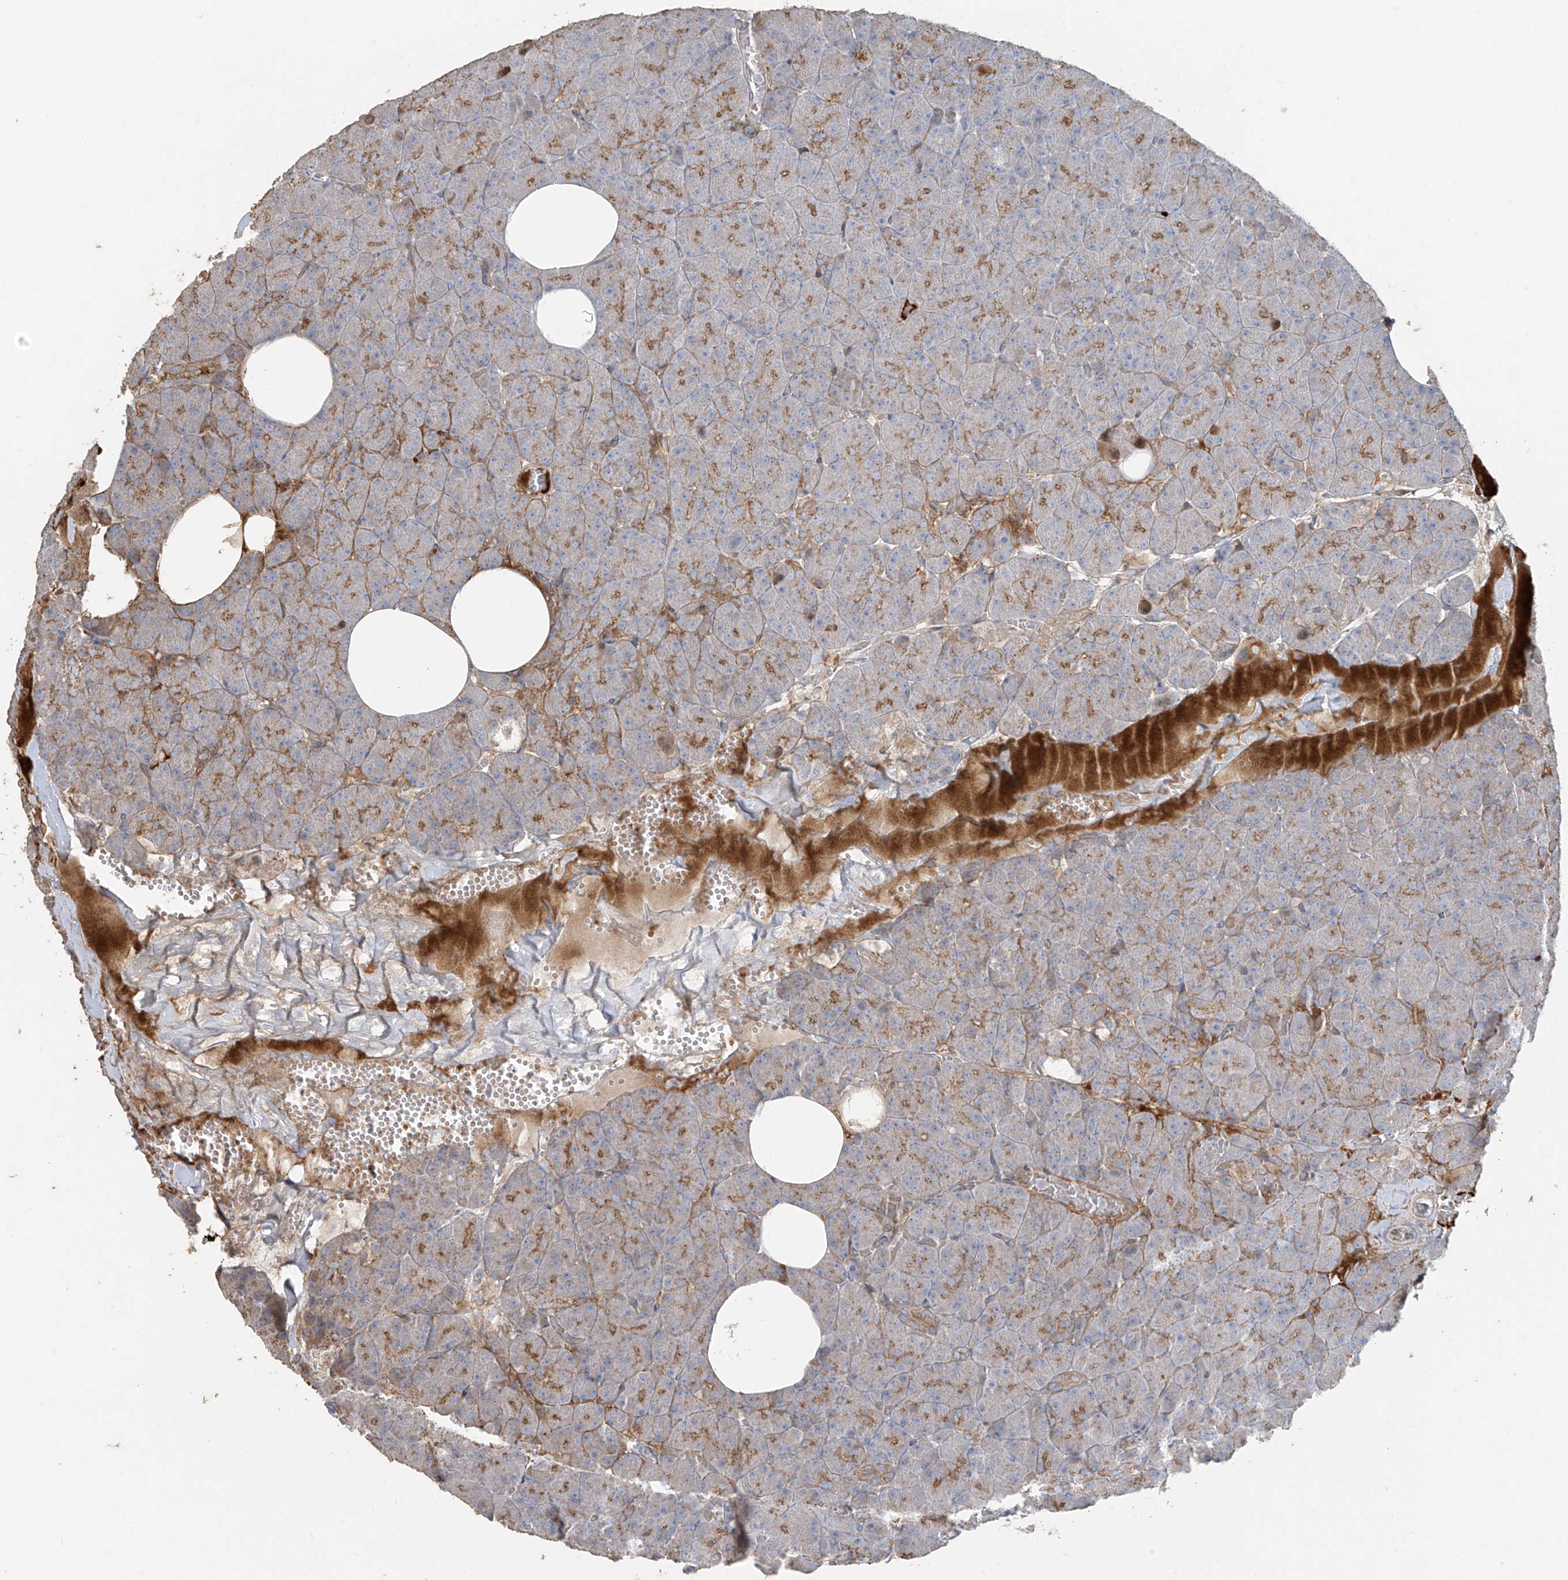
{"staining": {"intensity": "moderate", "quantity": "25%-75%", "location": "cytoplasmic/membranous"}, "tissue": "pancreas", "cell_type": "Exocrine glandular cells", "image_type": "normal", "snomed": [{"axis": "morphology", "description": "Normal tissue, NOS"}, {"axis": "morphology", "description": "Carcinoid, malignant, NOS"}, {"axis": "topography", "description": "Pancreas"}], "caption": "Exocrine glandular cells display moderate cytoplasmic/membranous staining in about 25%-75% of cells in normal pancreas.", "gene": "ABTB1", "patient": {"sex": "female", "age": 35}}